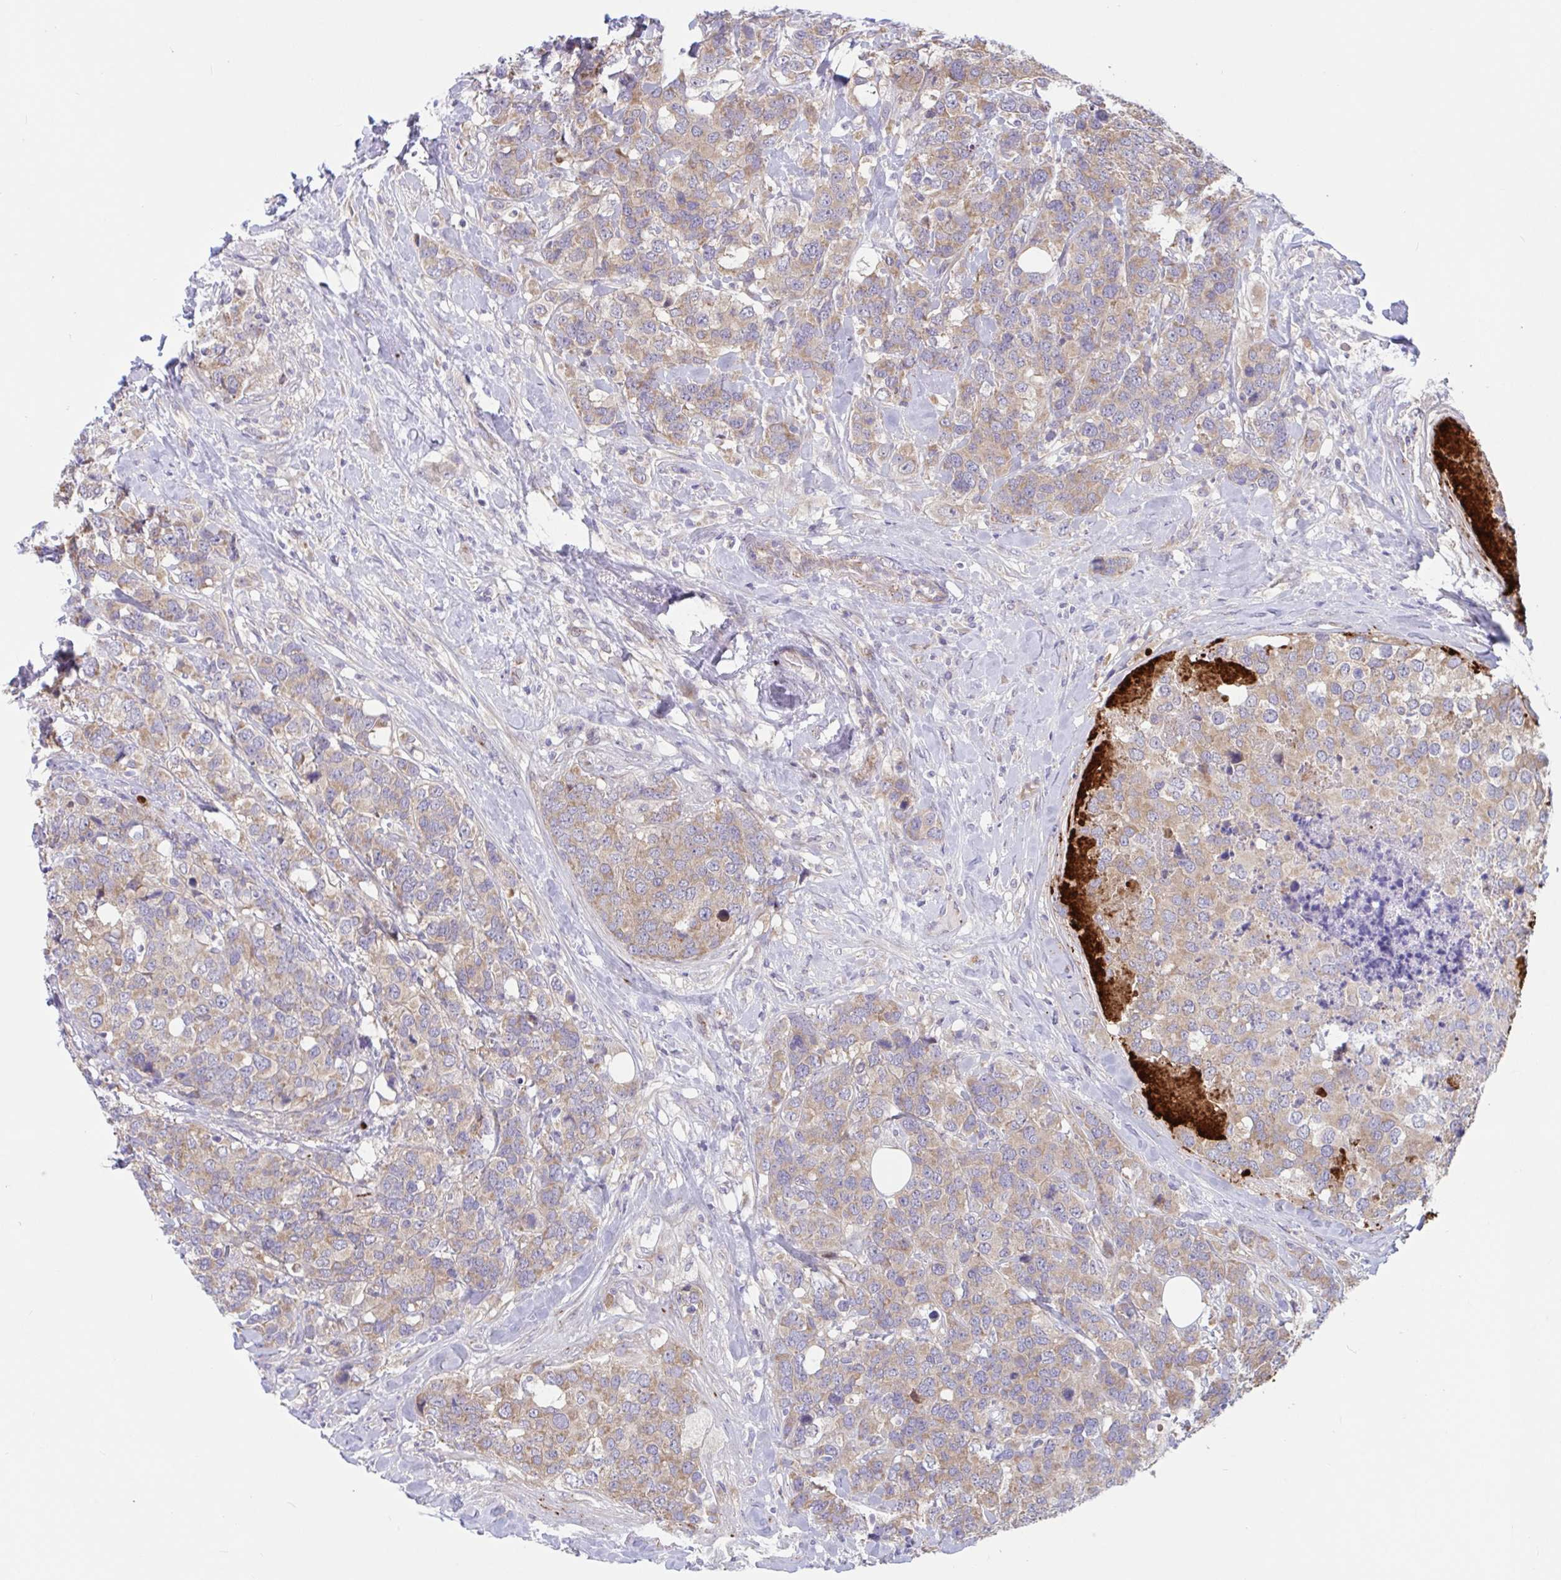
{"staining": {"intensity": "weak", "quantity": ">75%", "location": "cytoplasmic/membranous"}, "tissue": "breast cancer", "cell_type": "Tumor cells", "image_type": "cancer", "snomed": [{"axis": "morphology", "description": "Lobular carcinoma"}, {"axis": "topography", "description": "Breast"}], "caption": "Breast cancer stained with DAB (3,3'-diaminobenzidine) IHC displays low levels of weak cytoplasmic/membranous positivity in about >75% of tumor cells. Immunohistochemistry (ihc) stains the protein in brown and the nuclei are stained blue.", "gene": "IL37", "patient": {"sex": "female", "age": 59}}